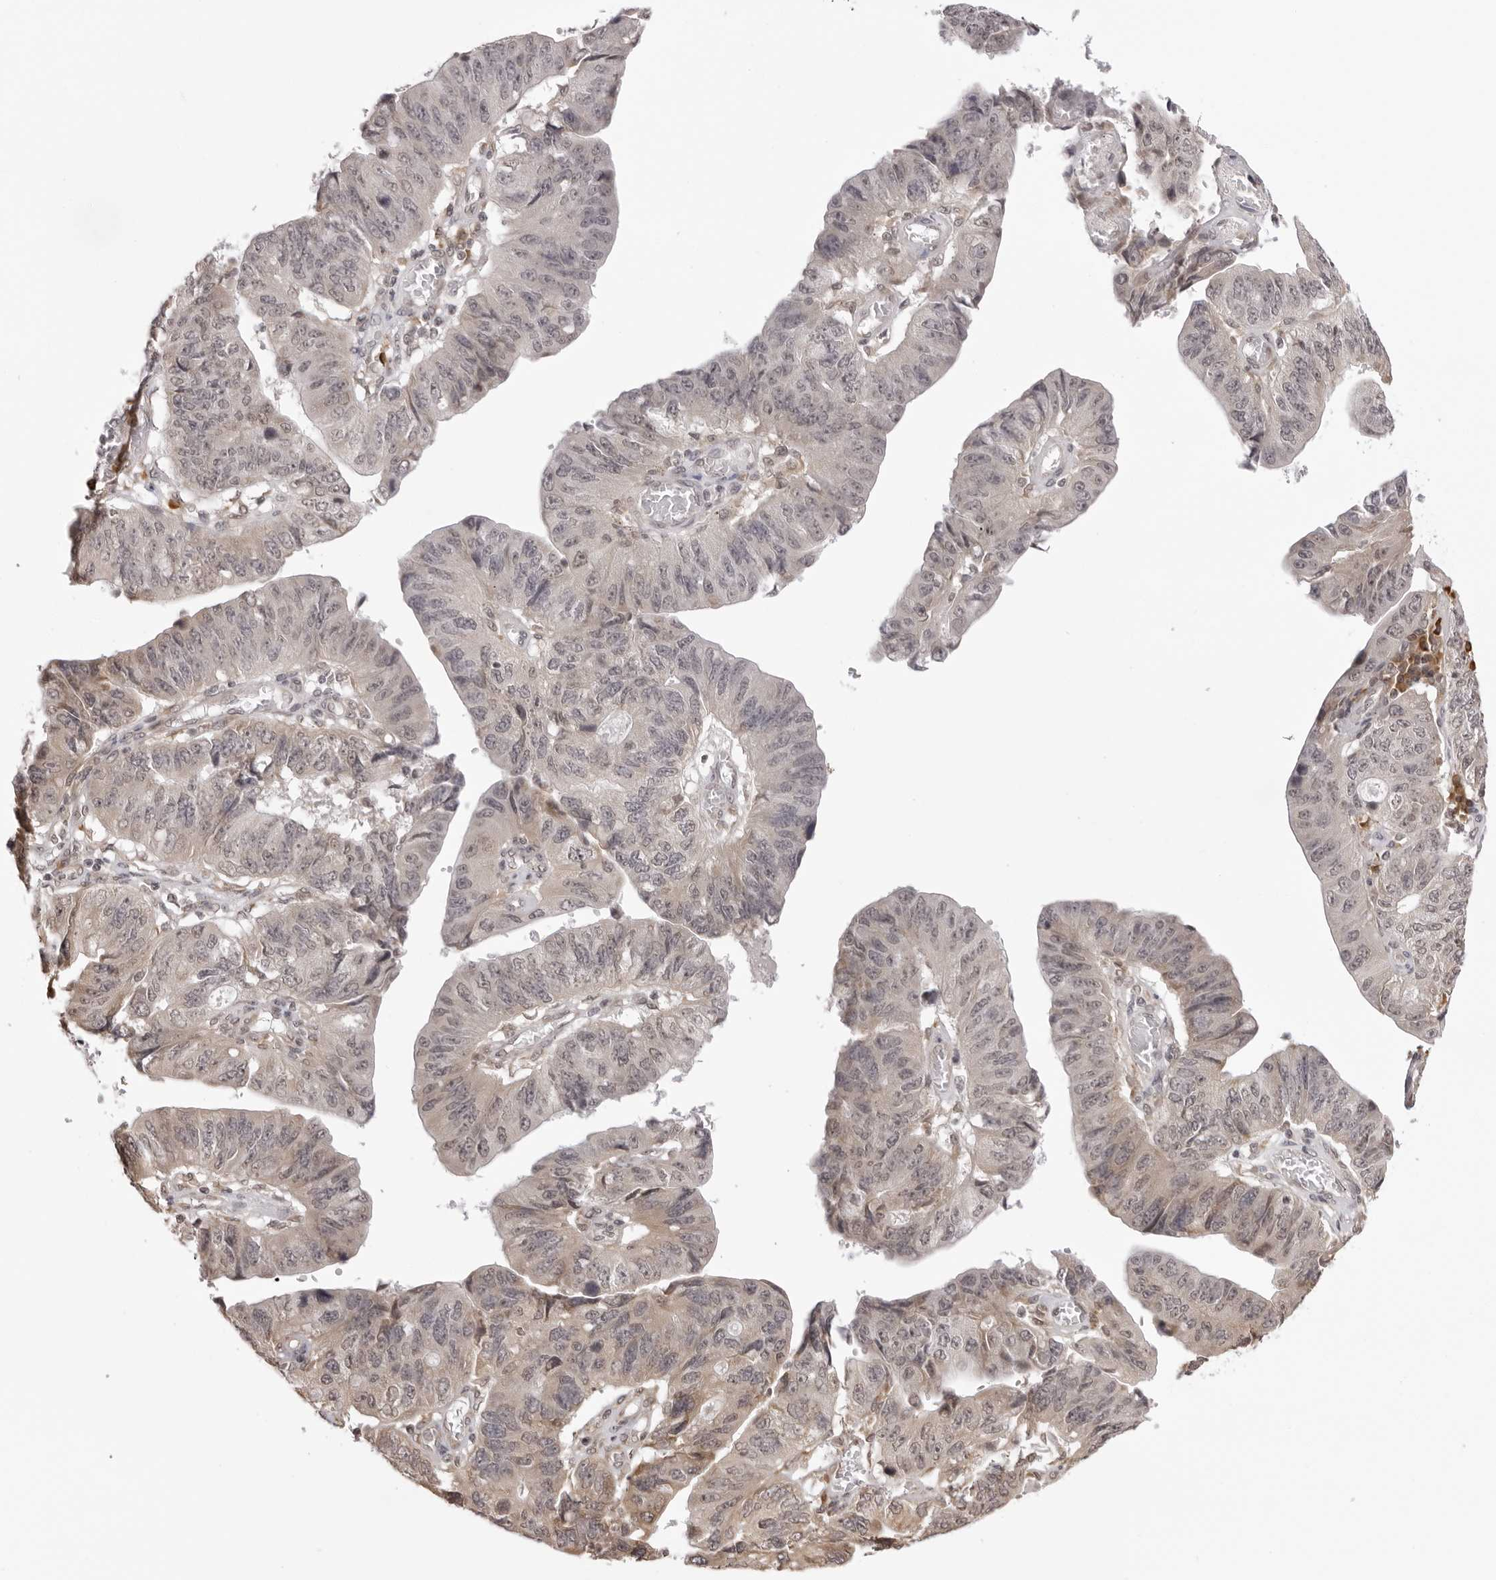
{"staining": {"intensity": "weak", "quantity": "<25%", "location": "cytoplasmic/membranous"}, "tissue": "stomach cancer", "cell_type": "Tumor cells", "image_type": "cancer", "snomed": [{"axis": "morphology", "description": "Adenocarcinoma, NOS"}, {"axis": "topography", "description": "Stomach"}], "caption": "Tumor cells are negative for brown protein staining in stomach cancer.", "gene": "ZC3H11A", "patient": {"sex": "male", "age": 59}}